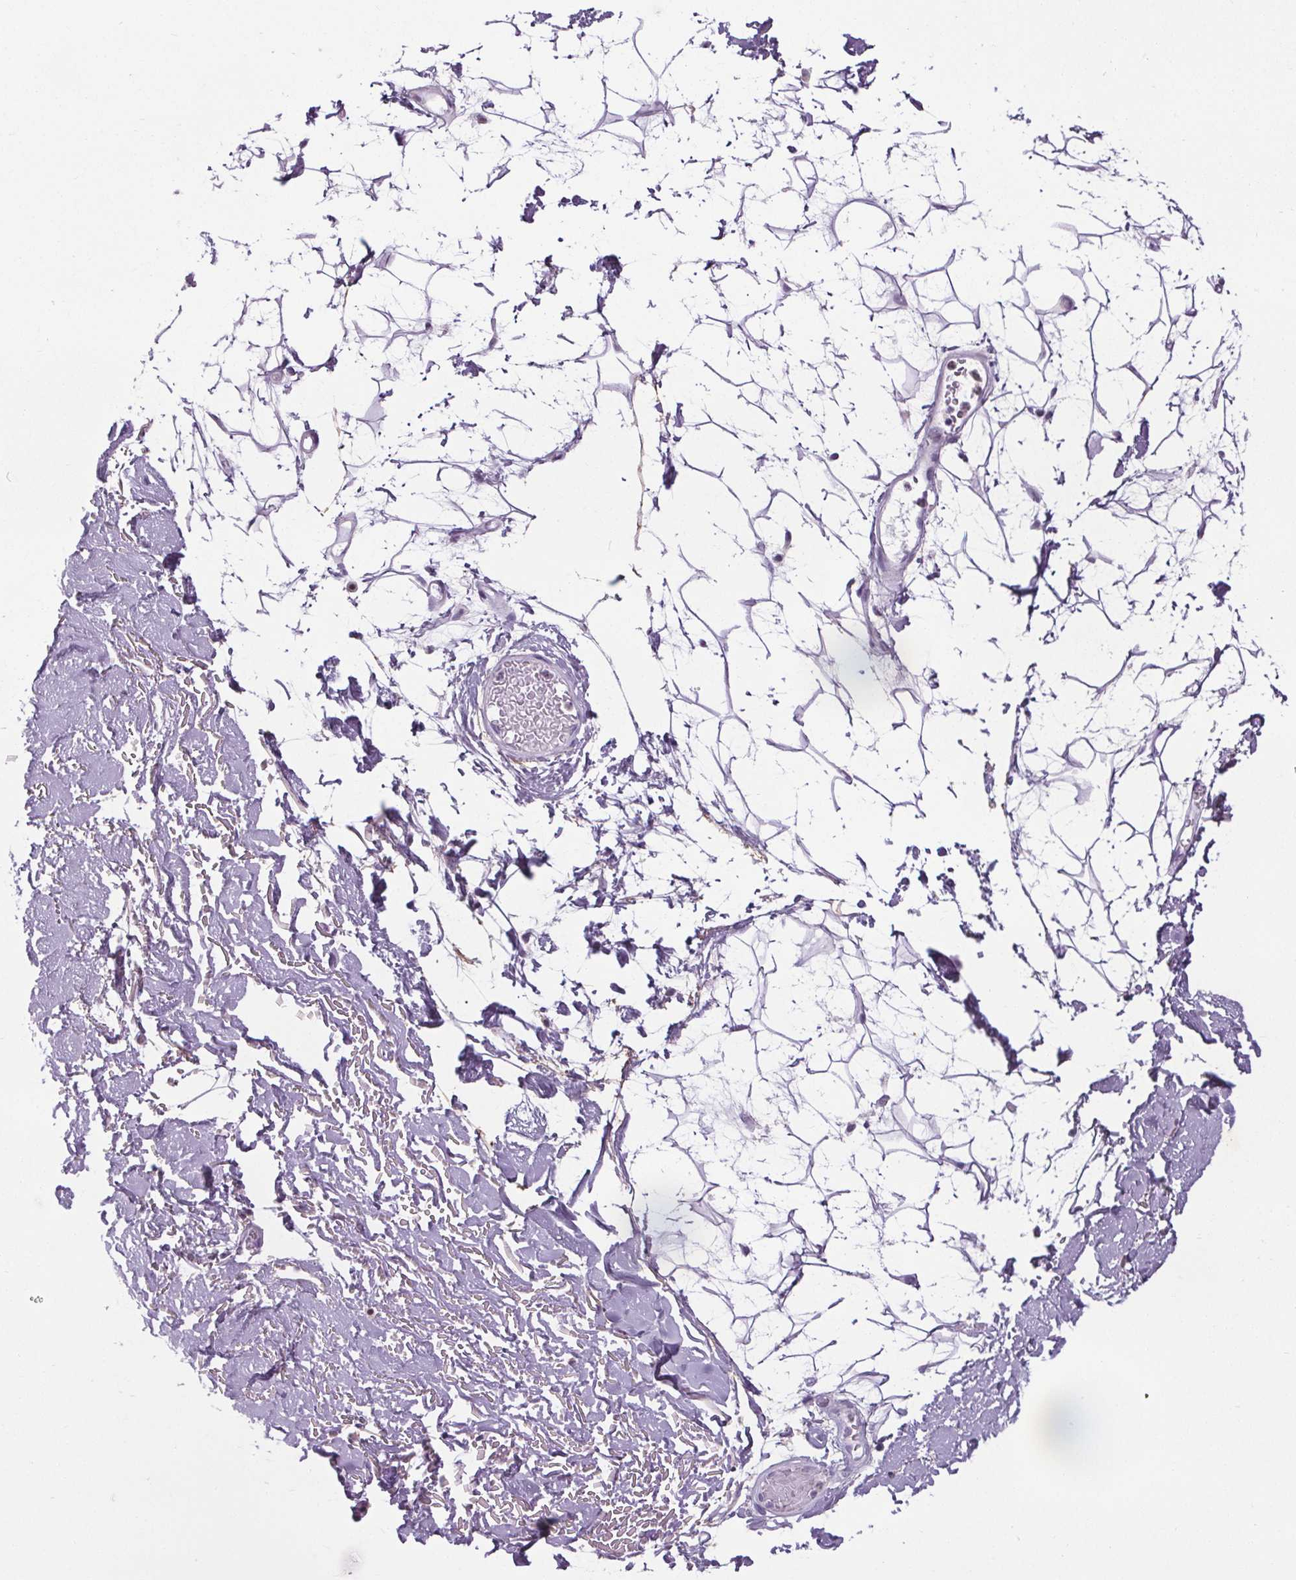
{"staining": {"intensity": "negative", "quantity": "none", "location": "none"}, "tissue": "adipose tissue", "cell_type": "Adipocytes", "image_type": "normal", "snomed": [{"axis": "morphology", "description": "Normal tissue, NOS"}, {"axis": "topography", "description": "Anal"}, {"axis": "topography", "description": "Peripheral nerve tissue"}], "caption": "This image is of benign adipose tissue stained with immunohistochemistry to label a protein in brown with the nuclei are counter-stained blue. There is no positivity in adipocytes.", "gene": "TMEM240", "patient": {"sex": "male", "age": 78}}